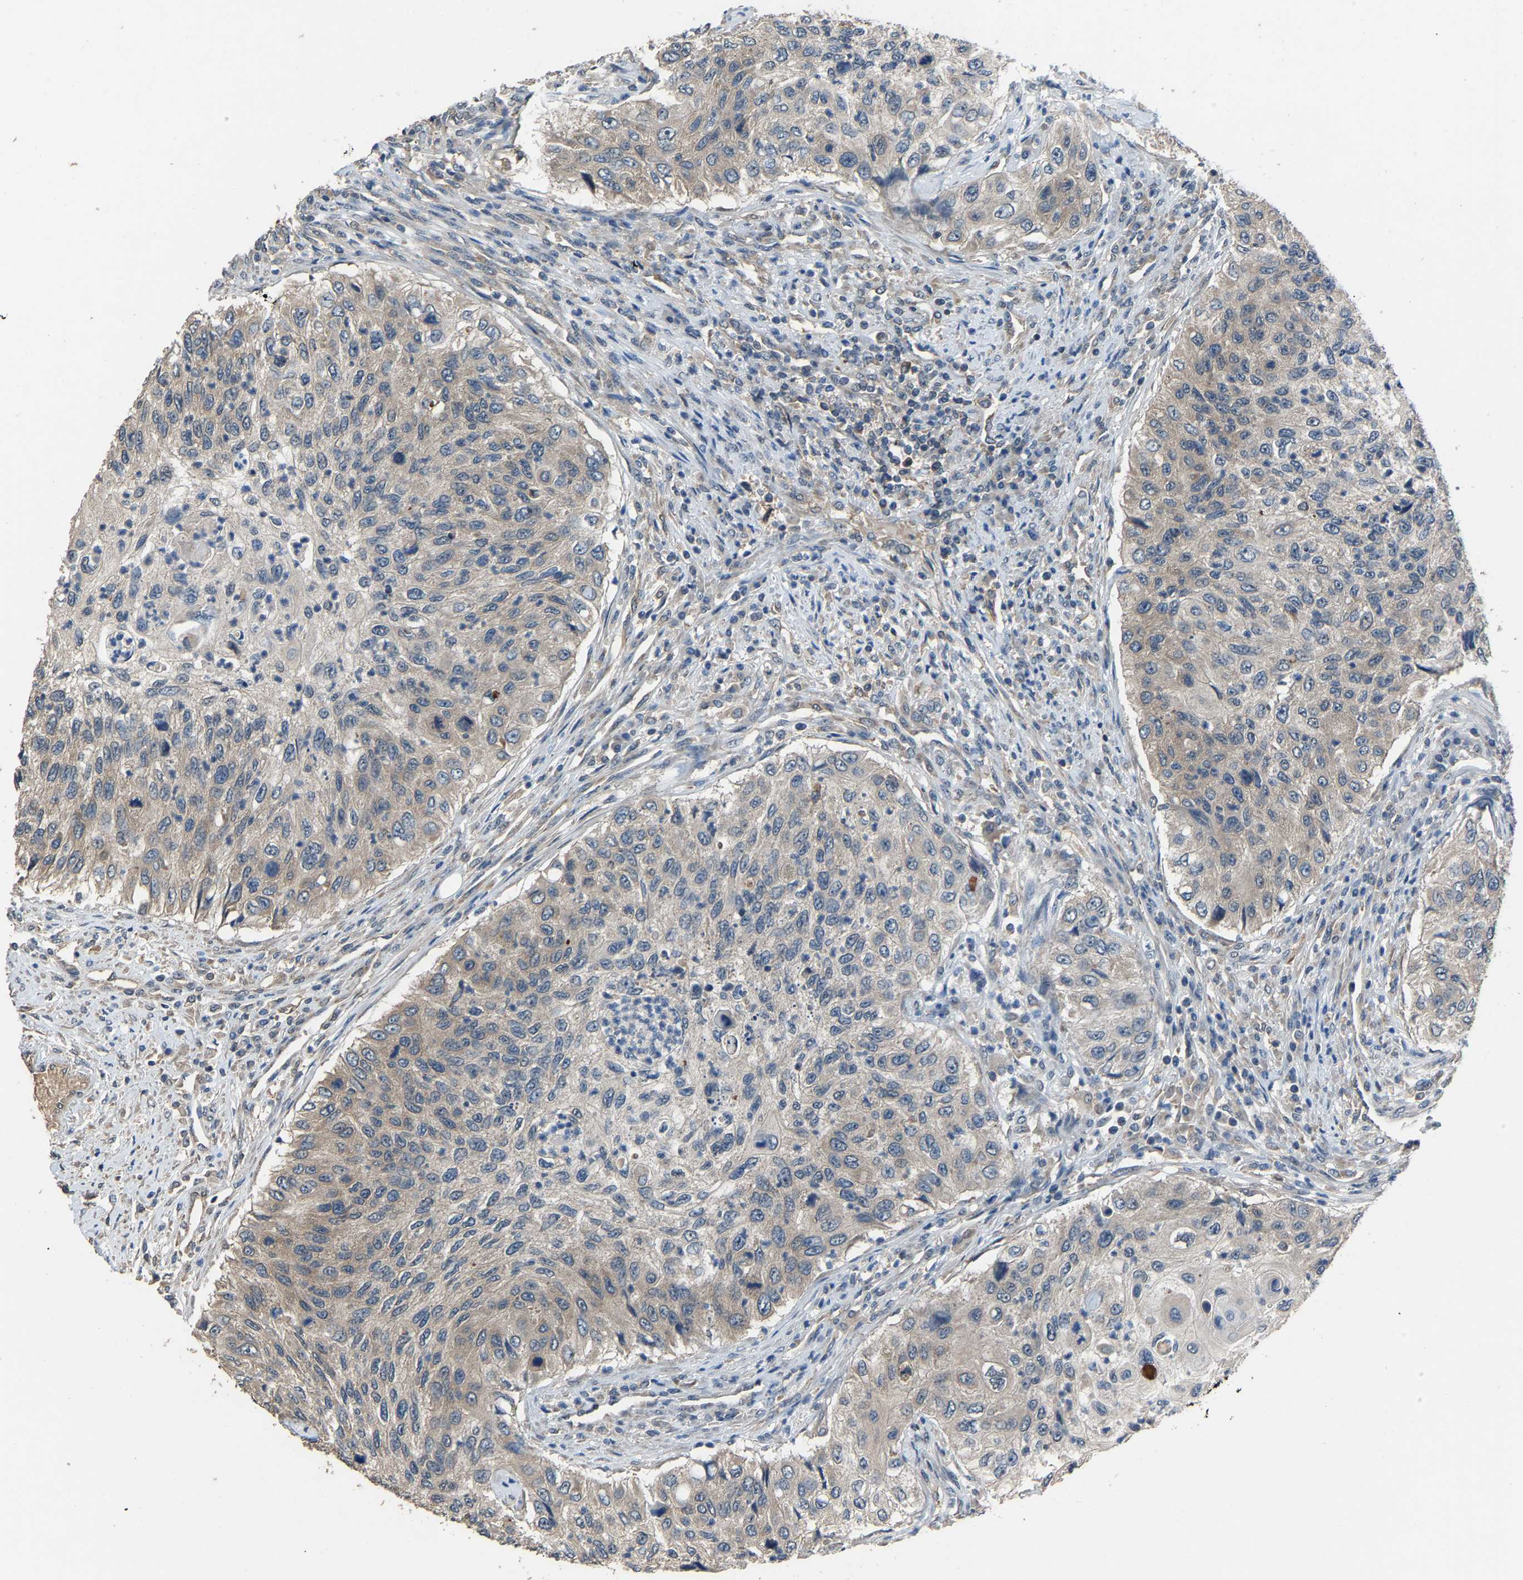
{"staining": {"intensity": "weak", "quantity": "25%-75%", "location": "cytoplasmic/membranous"}, "tissue": "urothelial cancer", "cell_type": "Tumor cells", "image_type": "cancer", "snomed": [{"axis": "morphology", "description": "Urothelial carcinoma, High grade"}, {"axis": "topography", "description": "Urinary bladder"}], "caption": "Urothelial carcinoma (high-grade) stained with a protein marker displays weak staining in tumor cells.", "gene": "ABCC9", "patient": {"sex": "female", "age": 60}}